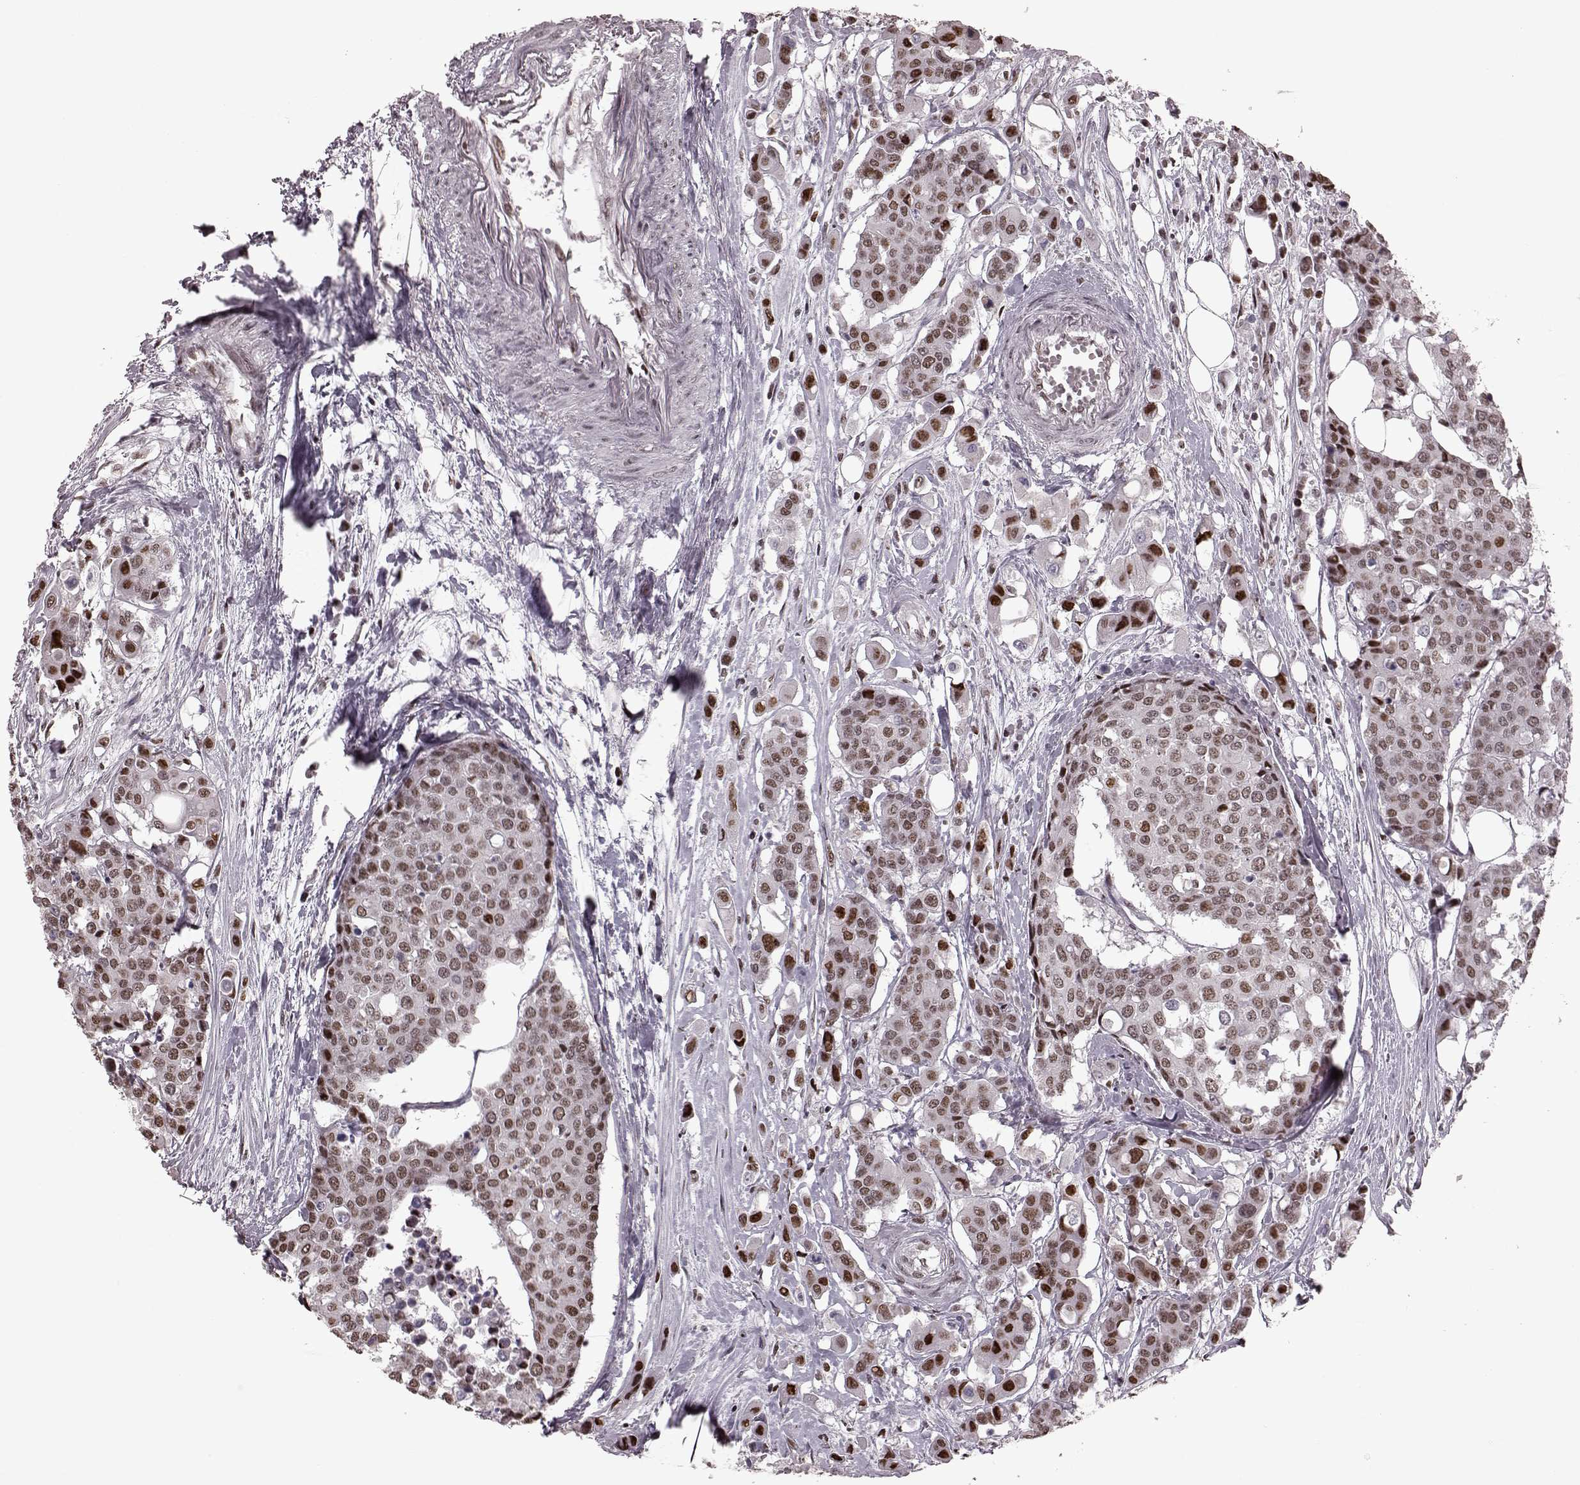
{"staining": {"intensity": "moderate", "quantity": ">75%", "location": "nuclear"}, "tissue": "carcinoid", "cell_type": "Tumor cells", "image_type": "cancer", "snomed": [{"axis": "morphology", "description": "Carcinoid, malignant, NOS"}, {"axis": "topography", "description": "Colon"}], "caption": "The immunohistochemical stain shows moderate nuclear staining in tumor cells of carcinoid (malignant) tissue.", "gene": "NR2C1", "patient": {"sex": "male", "age": 81}}